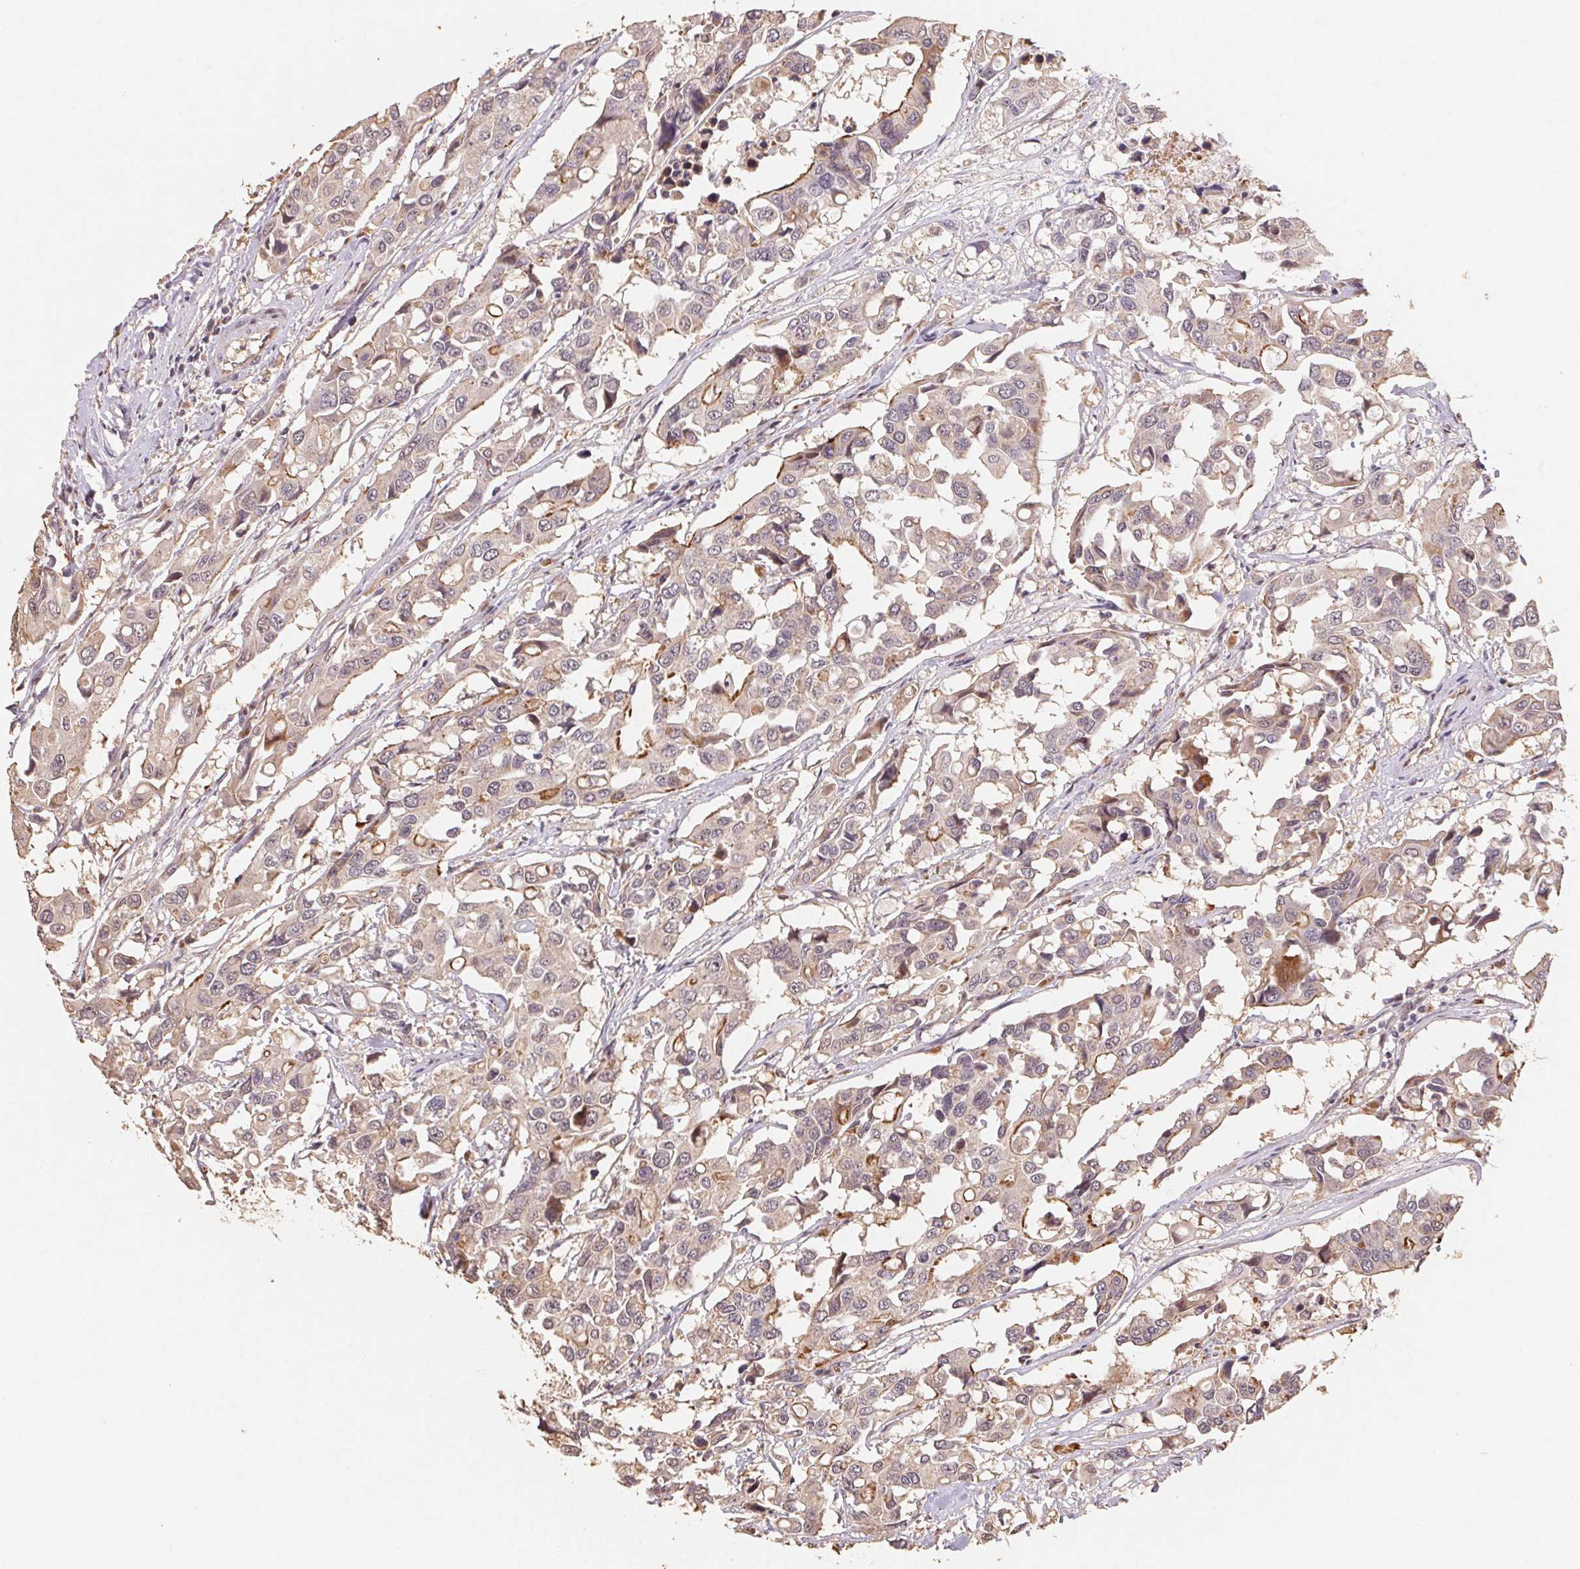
{"staining": {"intensity": "weak", "quantity": "<25%", "location": "cytoplasmic/membranous"}, "tissue": "colorectal cancer", "cell_type": "Tumor cells", "image_type": "cancer", "snomed": [{"axis": "morphology", "description": "Adenocarcinoma, NOS"}, {"axis": "topography", "description": "Colon"}], "caption": "High power microscopy photomicrograph of an immunohistochemistry (IHC) histopathology image of colorectal cancer (adenocarcinoma), revealing no significant positivity in tumor cells.", "gene": "TMEM222", "patient": {"sex": "male", "age": 77}}